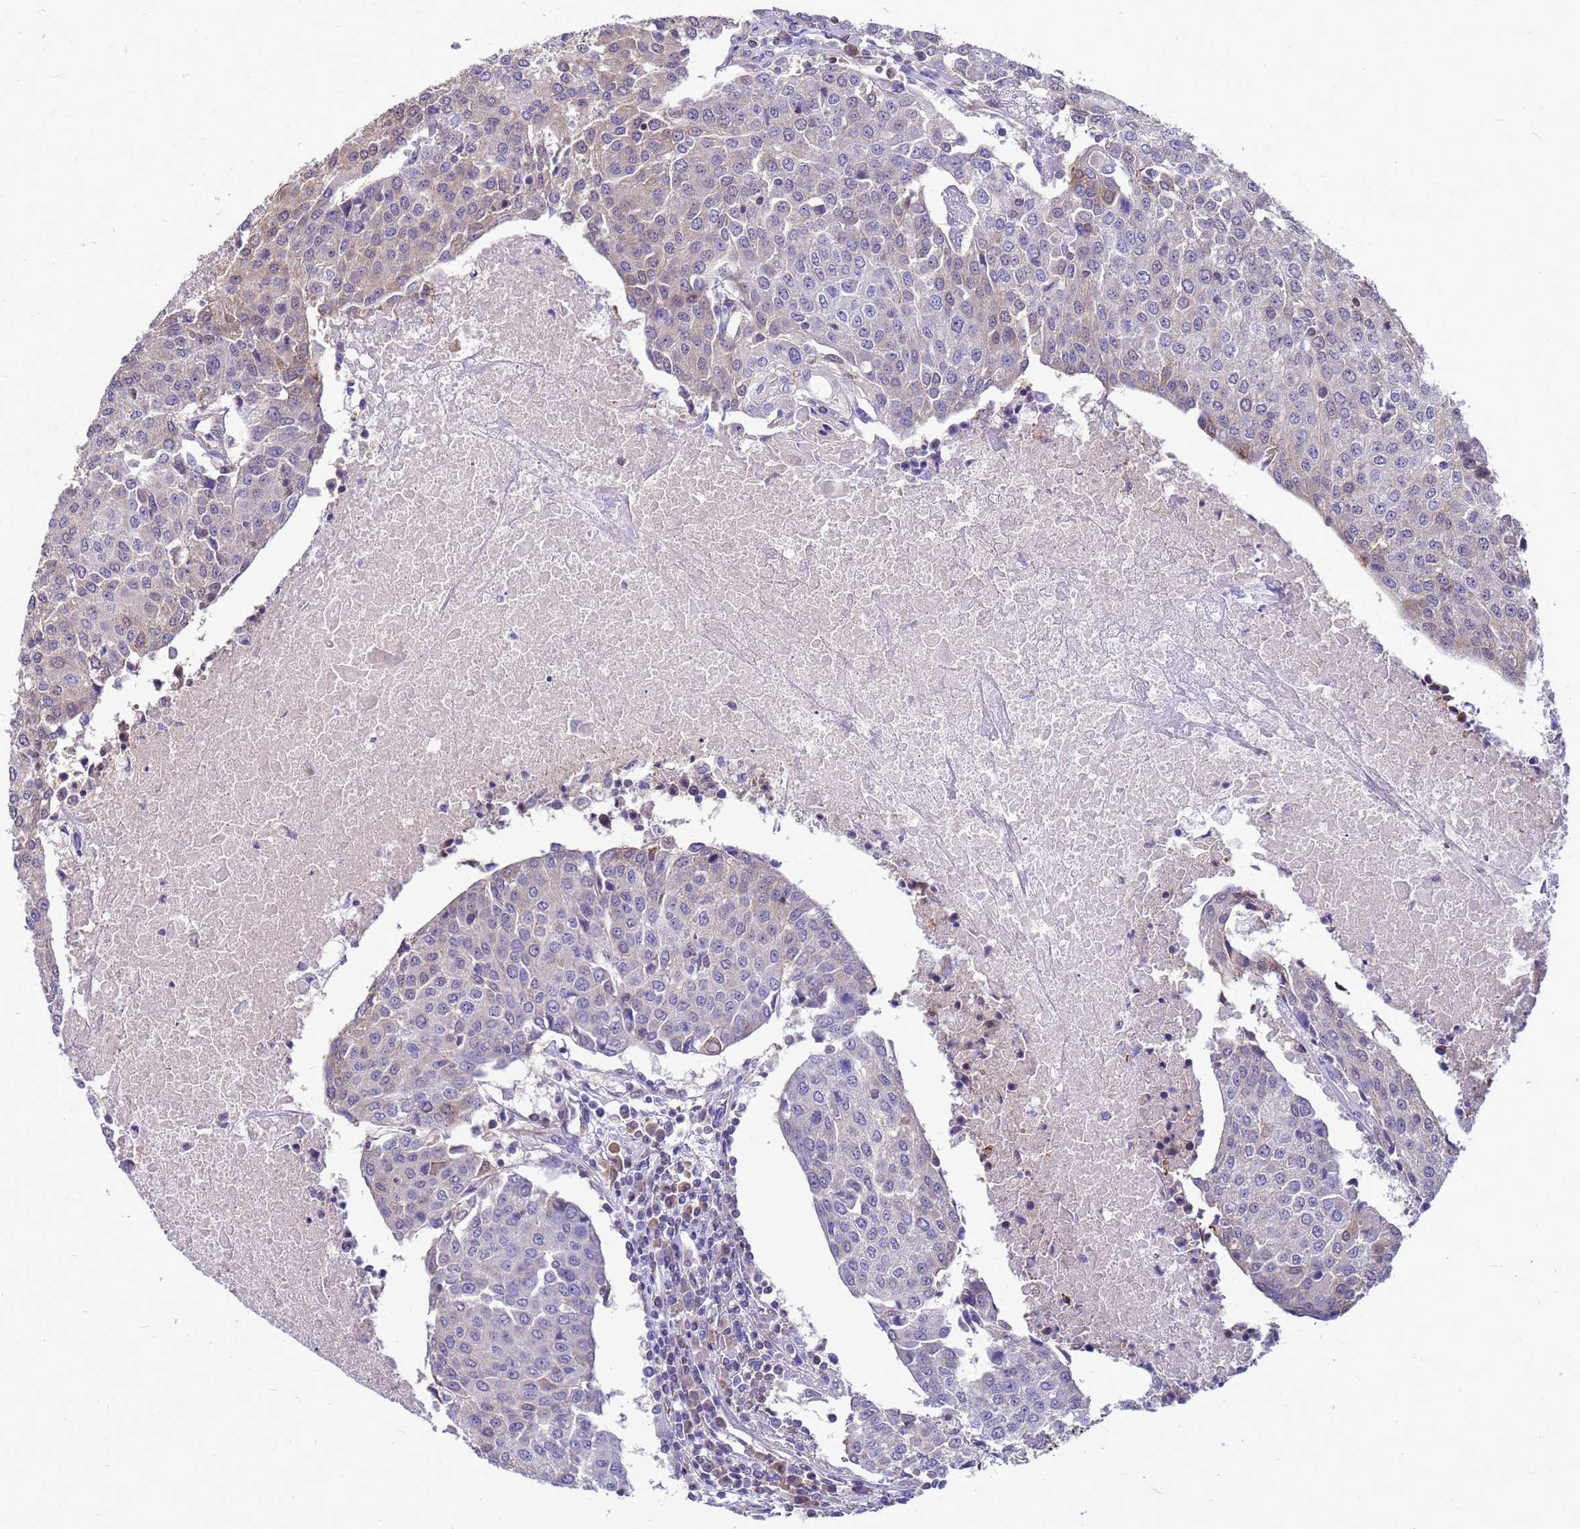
{"staining": {"intensity": "negative", "quantity": "none", "location": "none"}, "tissue": "urothelial cancer", "cell_type": "Tumor cells", "image_type": "cancer", "snomed": [{"axis": "morphology", "description": "Urothelial carcinoma, High grade"}, {"axis": "topography", "description": "Urinary bladder"}], "caption": "Immunohistochemical staining of human urothelial cancer demonstrates no significant positivity in tumor cells. (DAB (3,3'-diaminobenzidine) immunohistochemistry visualized using brightfield microscopy, high magnification).", "gene": "CMC4", "patient": {"sex": "female", "age": 85}}